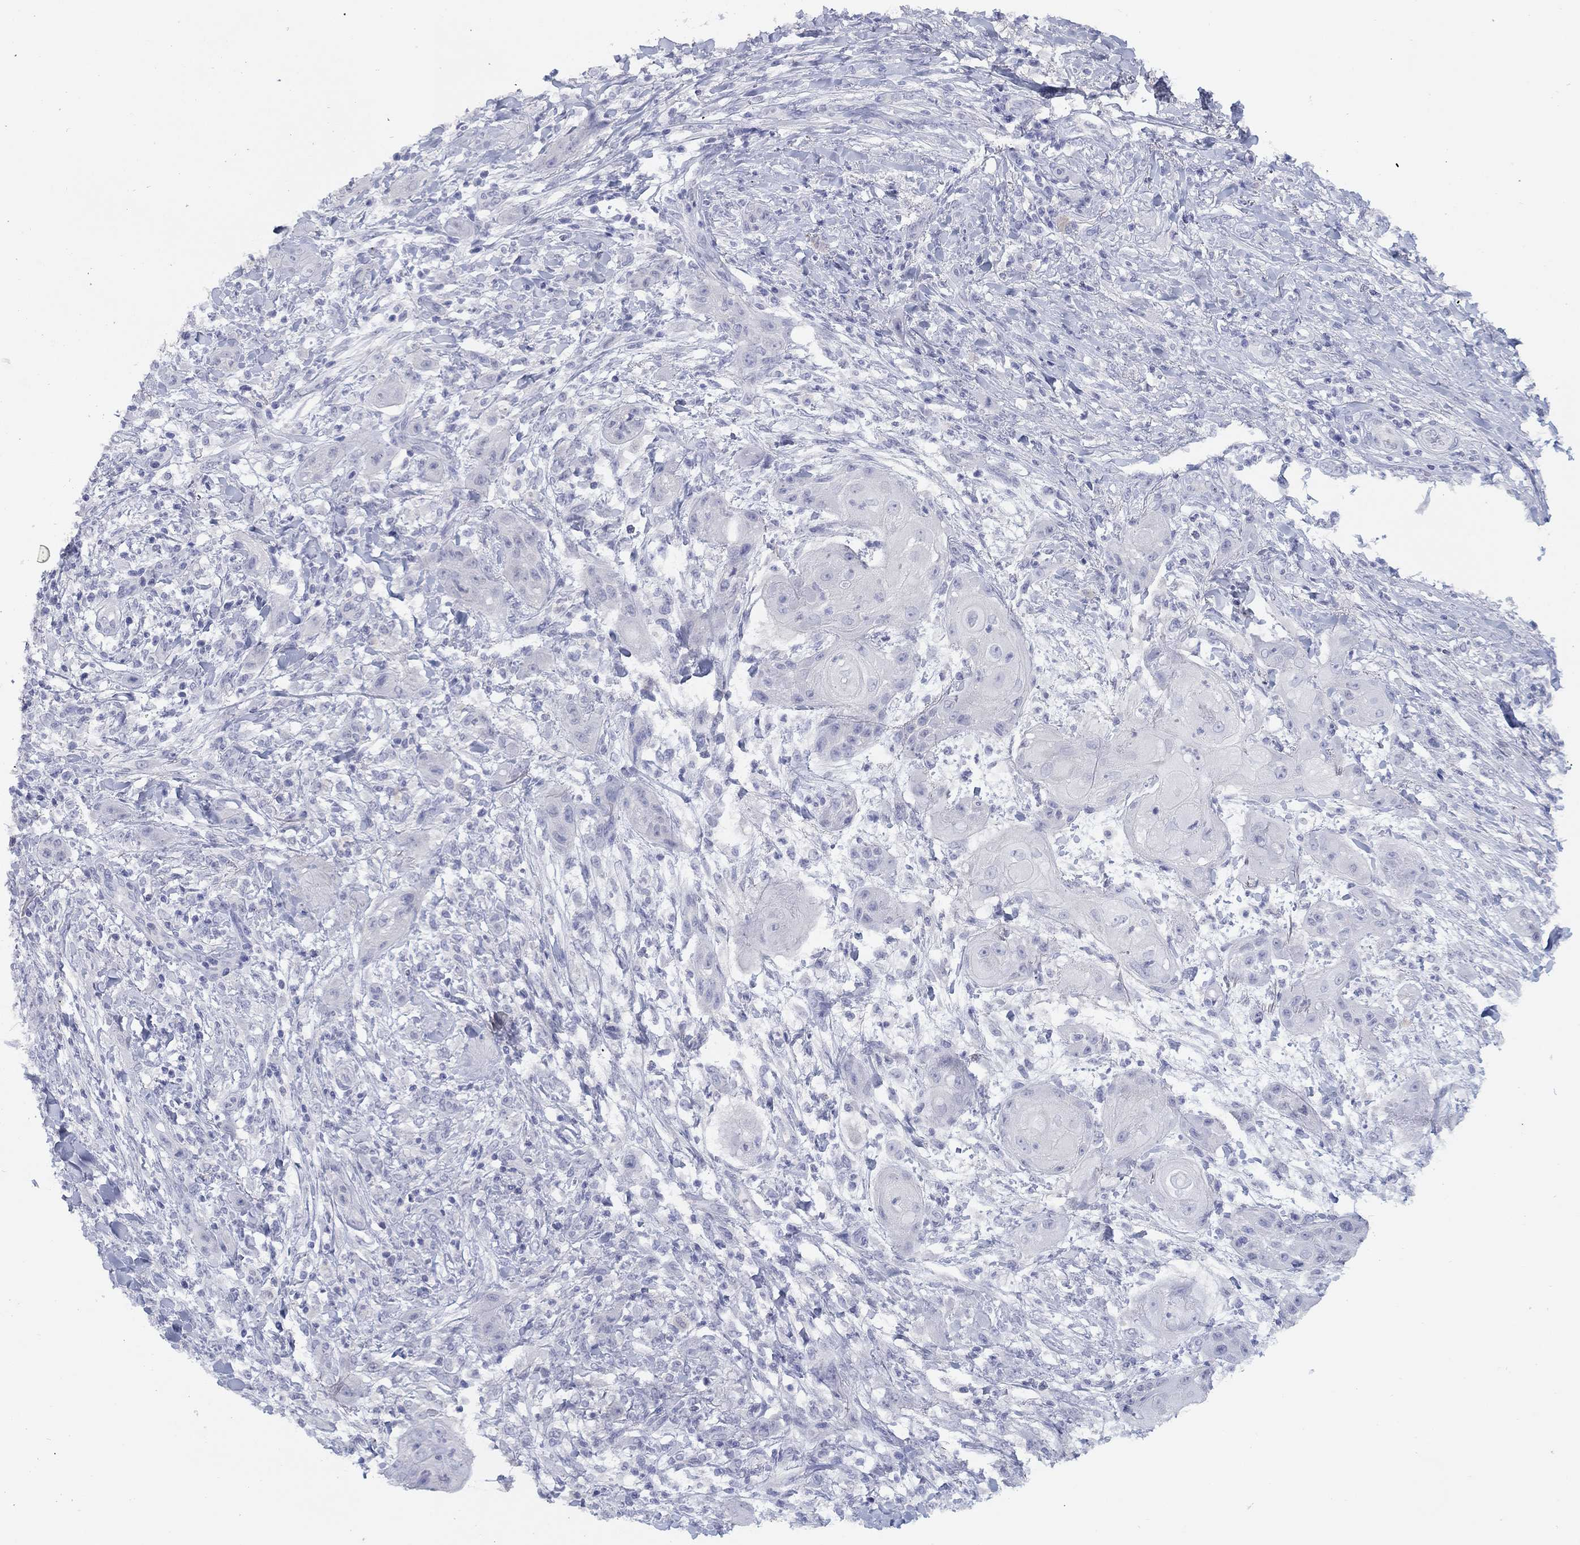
{"staining": {"intensity": "negative", "quantity": "none", "location": "none"}, "tissue": "skin cancer", "cell_type": "Tumor cells", "image_type": "cancer", "snomed": [{"axis": "morphology", "description": "Squamous cell carcinoma, NOS"}, {"axis": "topography", "description": "Skin"}], "caption": "IHC photomicrograph of neoplastic tissue: human squamous cell carcinoma (skin) stained with DAB reveals no significant protein staining in tumor cells.", "gene": "CPNE6", "patient": {"sex": "male", "age": 62}}